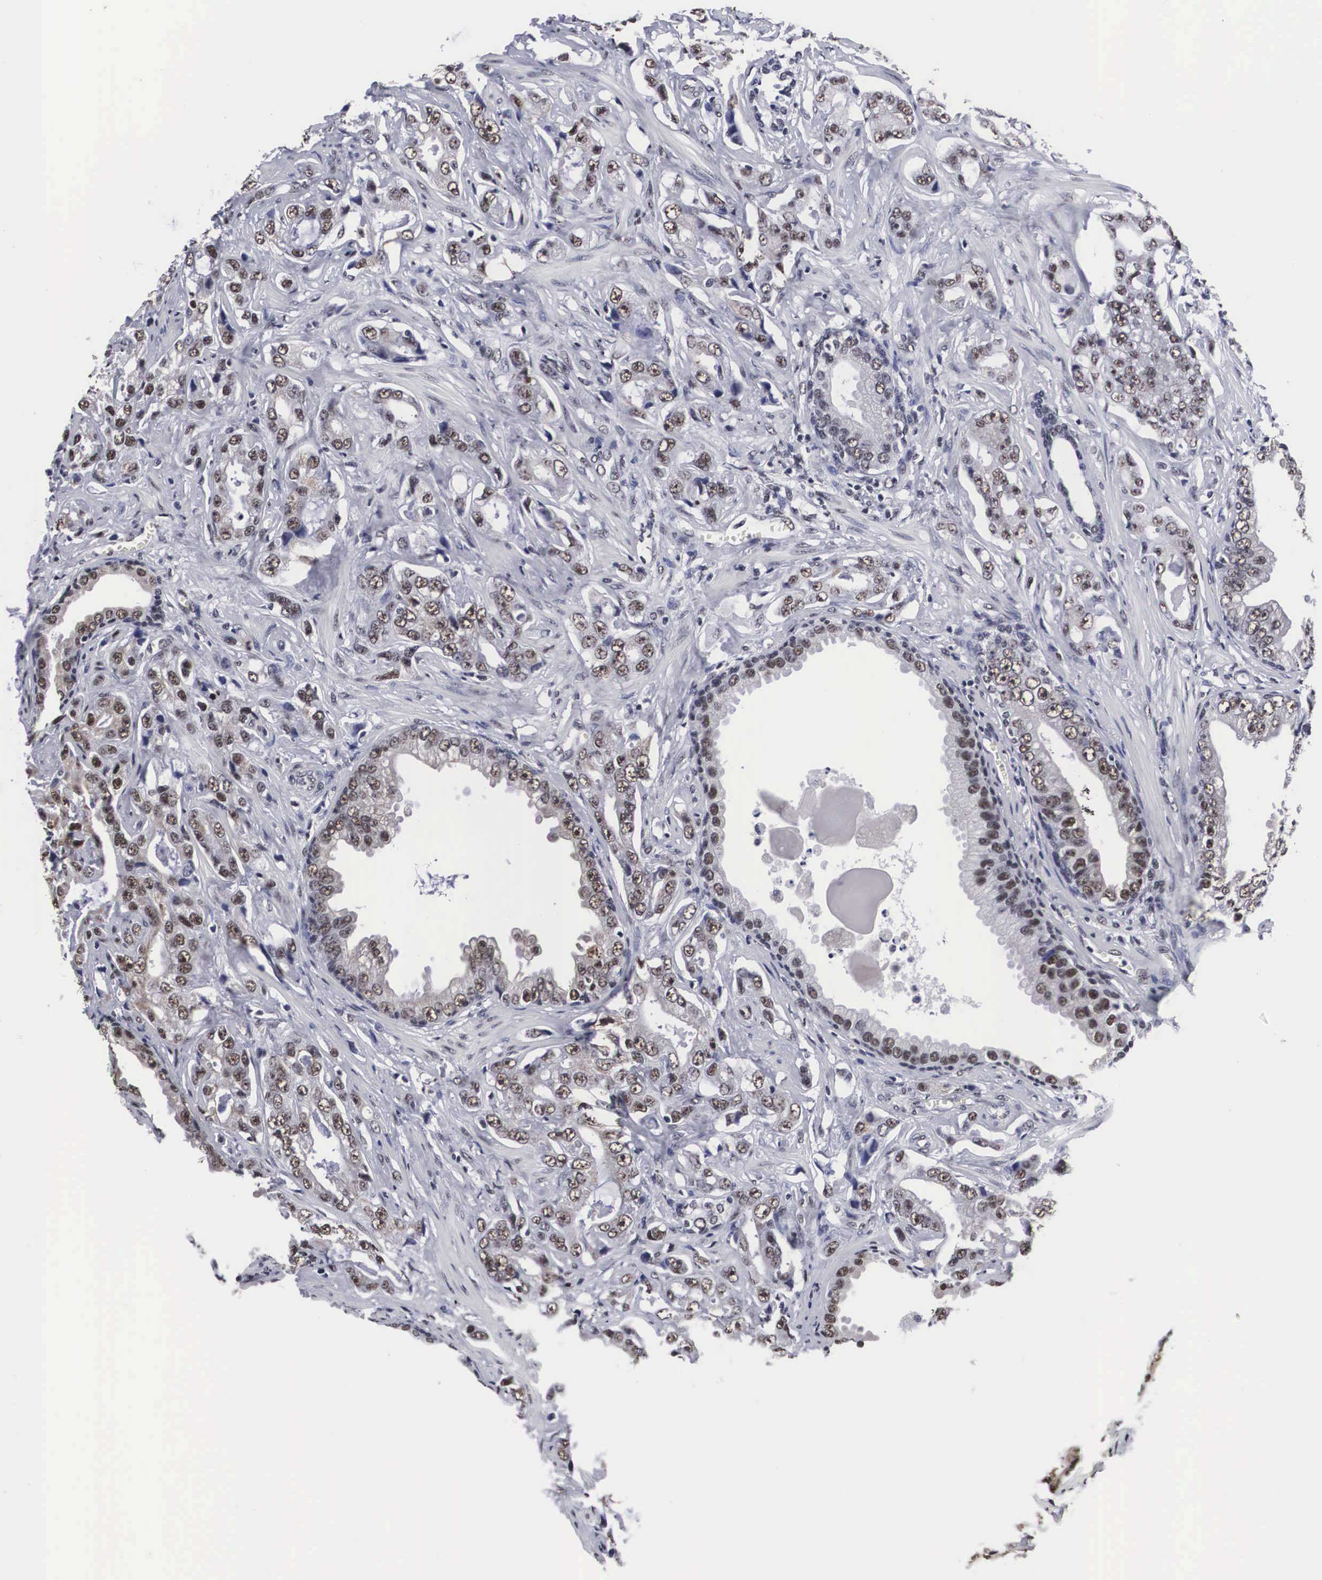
{"staining": {"intensity": "weak", "quantity": "25%-75%", "location": "nuclear"}, "tissue": "prostate cancer", "cell_type": "Tumor cells", "image_type": "cancer", "snomed": [{"axis": "morphology", "description": "Adenocarcinoma, Low grade"}, {"axis": "topography", "description": "Prostate"}], "caption": "Prostate adenocarcinoma (low-grade) was stained to show a protein in brown. There is low levels of weak nuclear expression in approximately 25%-75% of tumor cells.", "gene": "ACIN1", "patient": {"sex": "male", "age": 65}}